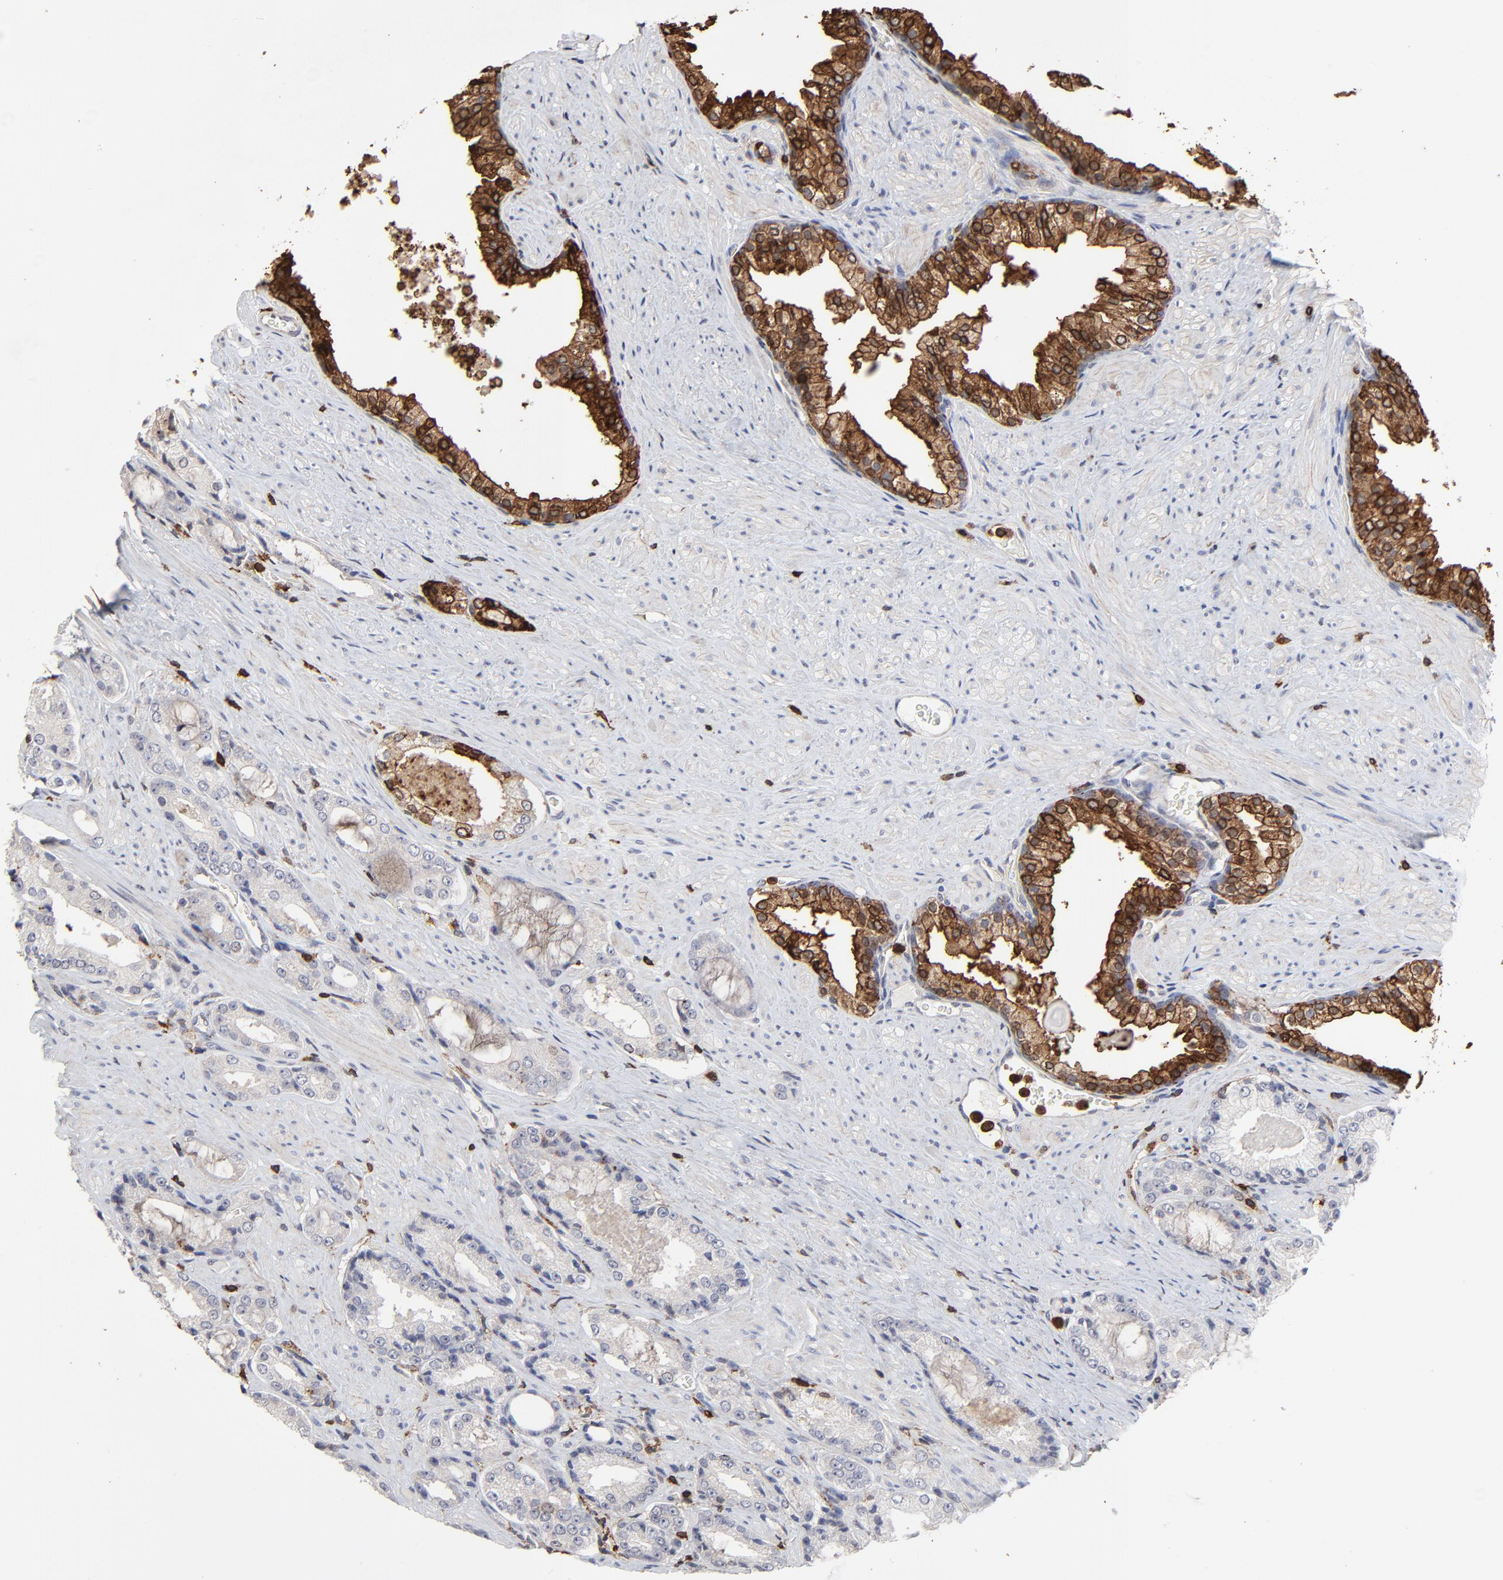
{"staining": {"intensity": "negative", "quantity": "none", "location": "none"}, "tissue": "prostate cancer", "cell_type": "Tumor cells", "image_type": "cancer", "snomed": [{"axis": "morphology", "description": "Adenocarcinoma, Medium grade"}, {"axis": "topography", "description": "Prostate"}], "caption": "This is an immunohistochemistry (IHC) micrograph of human adenocarcinoma (medium-grade) (prostate). There is no expression in tumor cells.", "gene": "SLC6A14", "patient": {"sex": "male", "age": 60}}